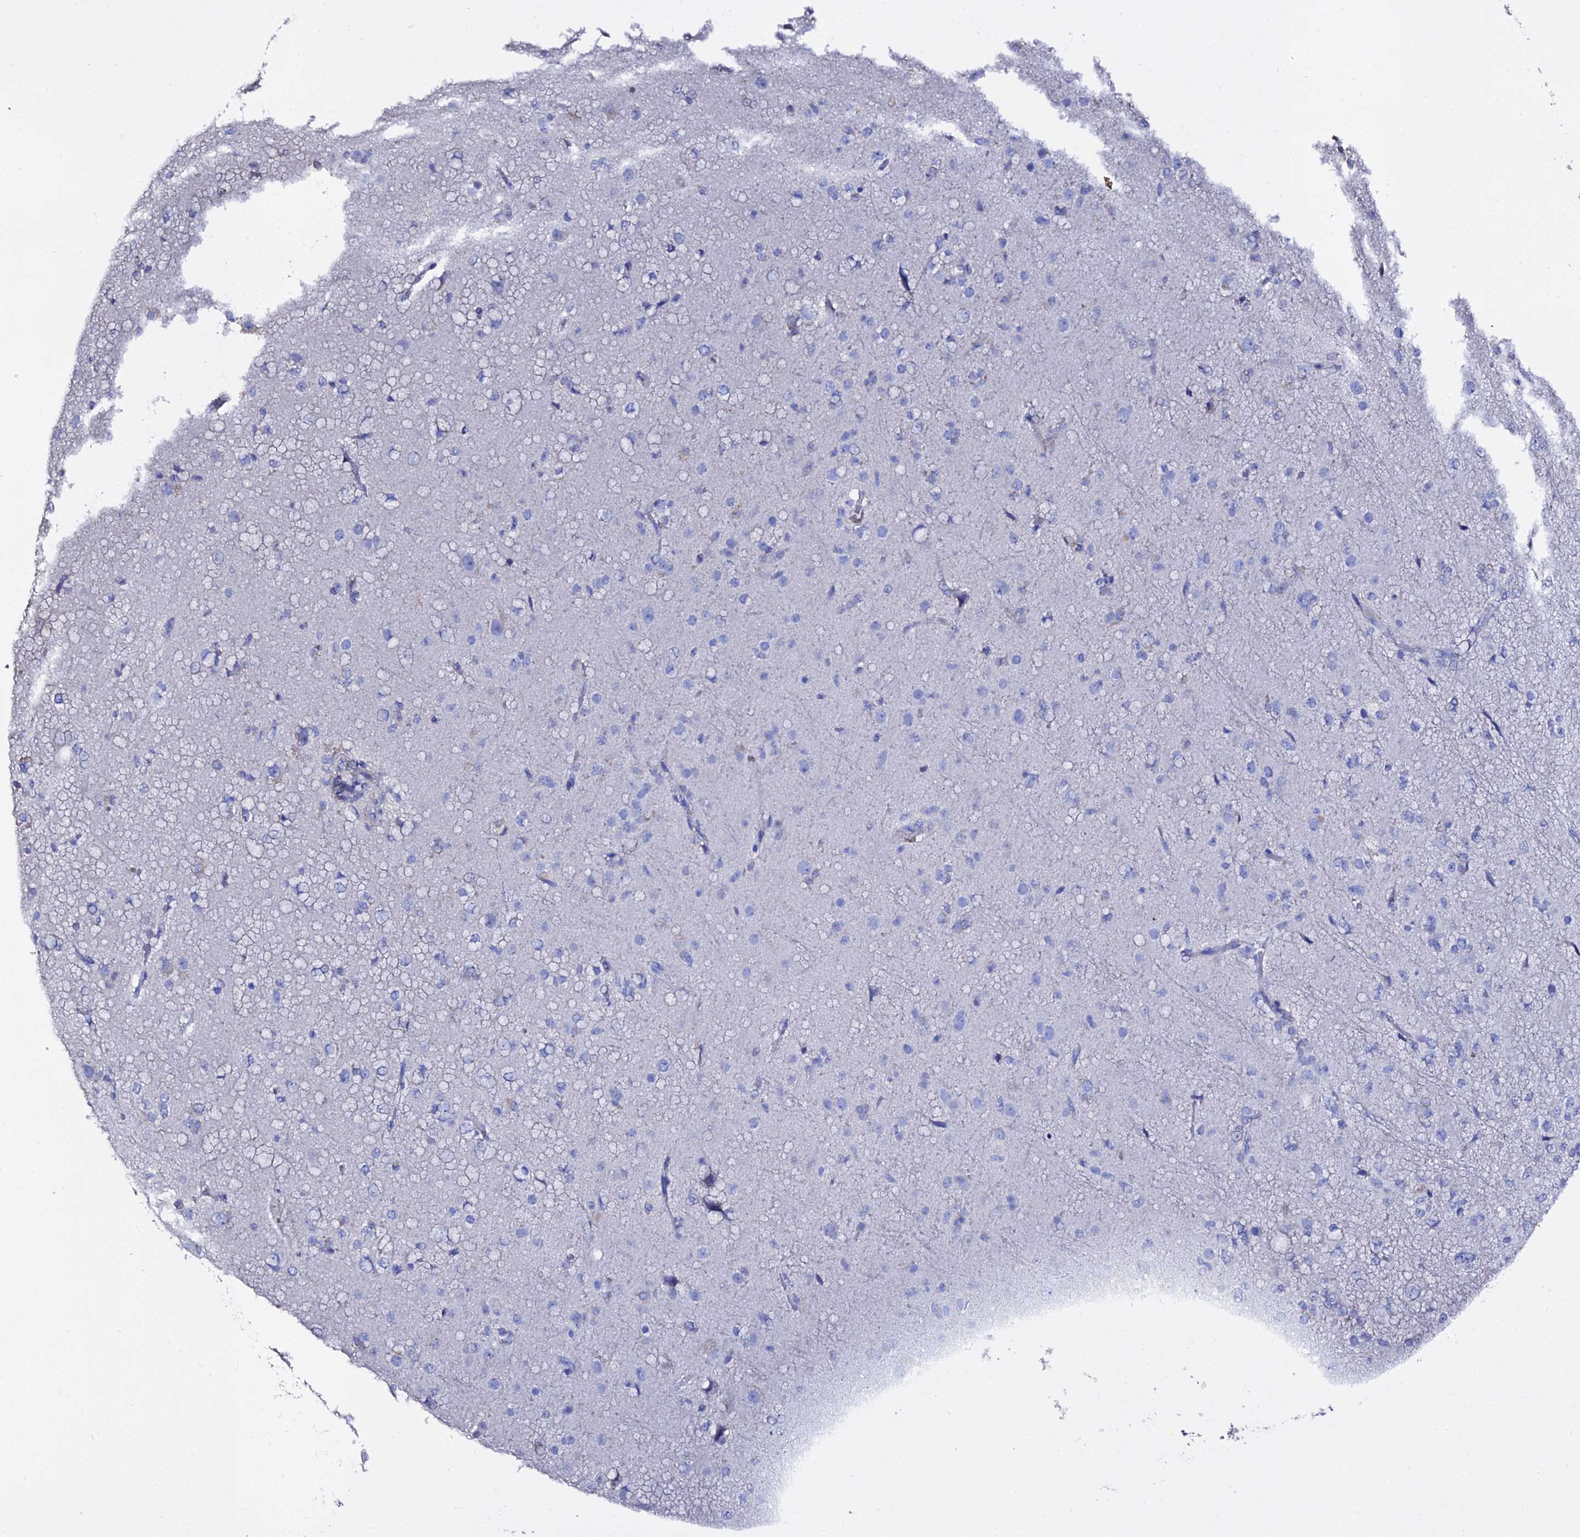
{"staining": {"intensity": "negative", "quantity": "none", "location": "none"}, "tissue": "glioma", "cell_type": "Tumor cells", "image_type": "cancer", "snomed": [{"axis": "morphology", "description": "Glioma, malignant, Low grade"}, {"axis": "topography", "description": "Brain"}], "caption": "DAB (3,3'-diaminobenzidine) immunohistochemical staining of malignant glioma (low-grade) reveals no significant positivity in tumor cells.", "gene": "GLYAT", "patient": {"sex": "male", "age": 65}}